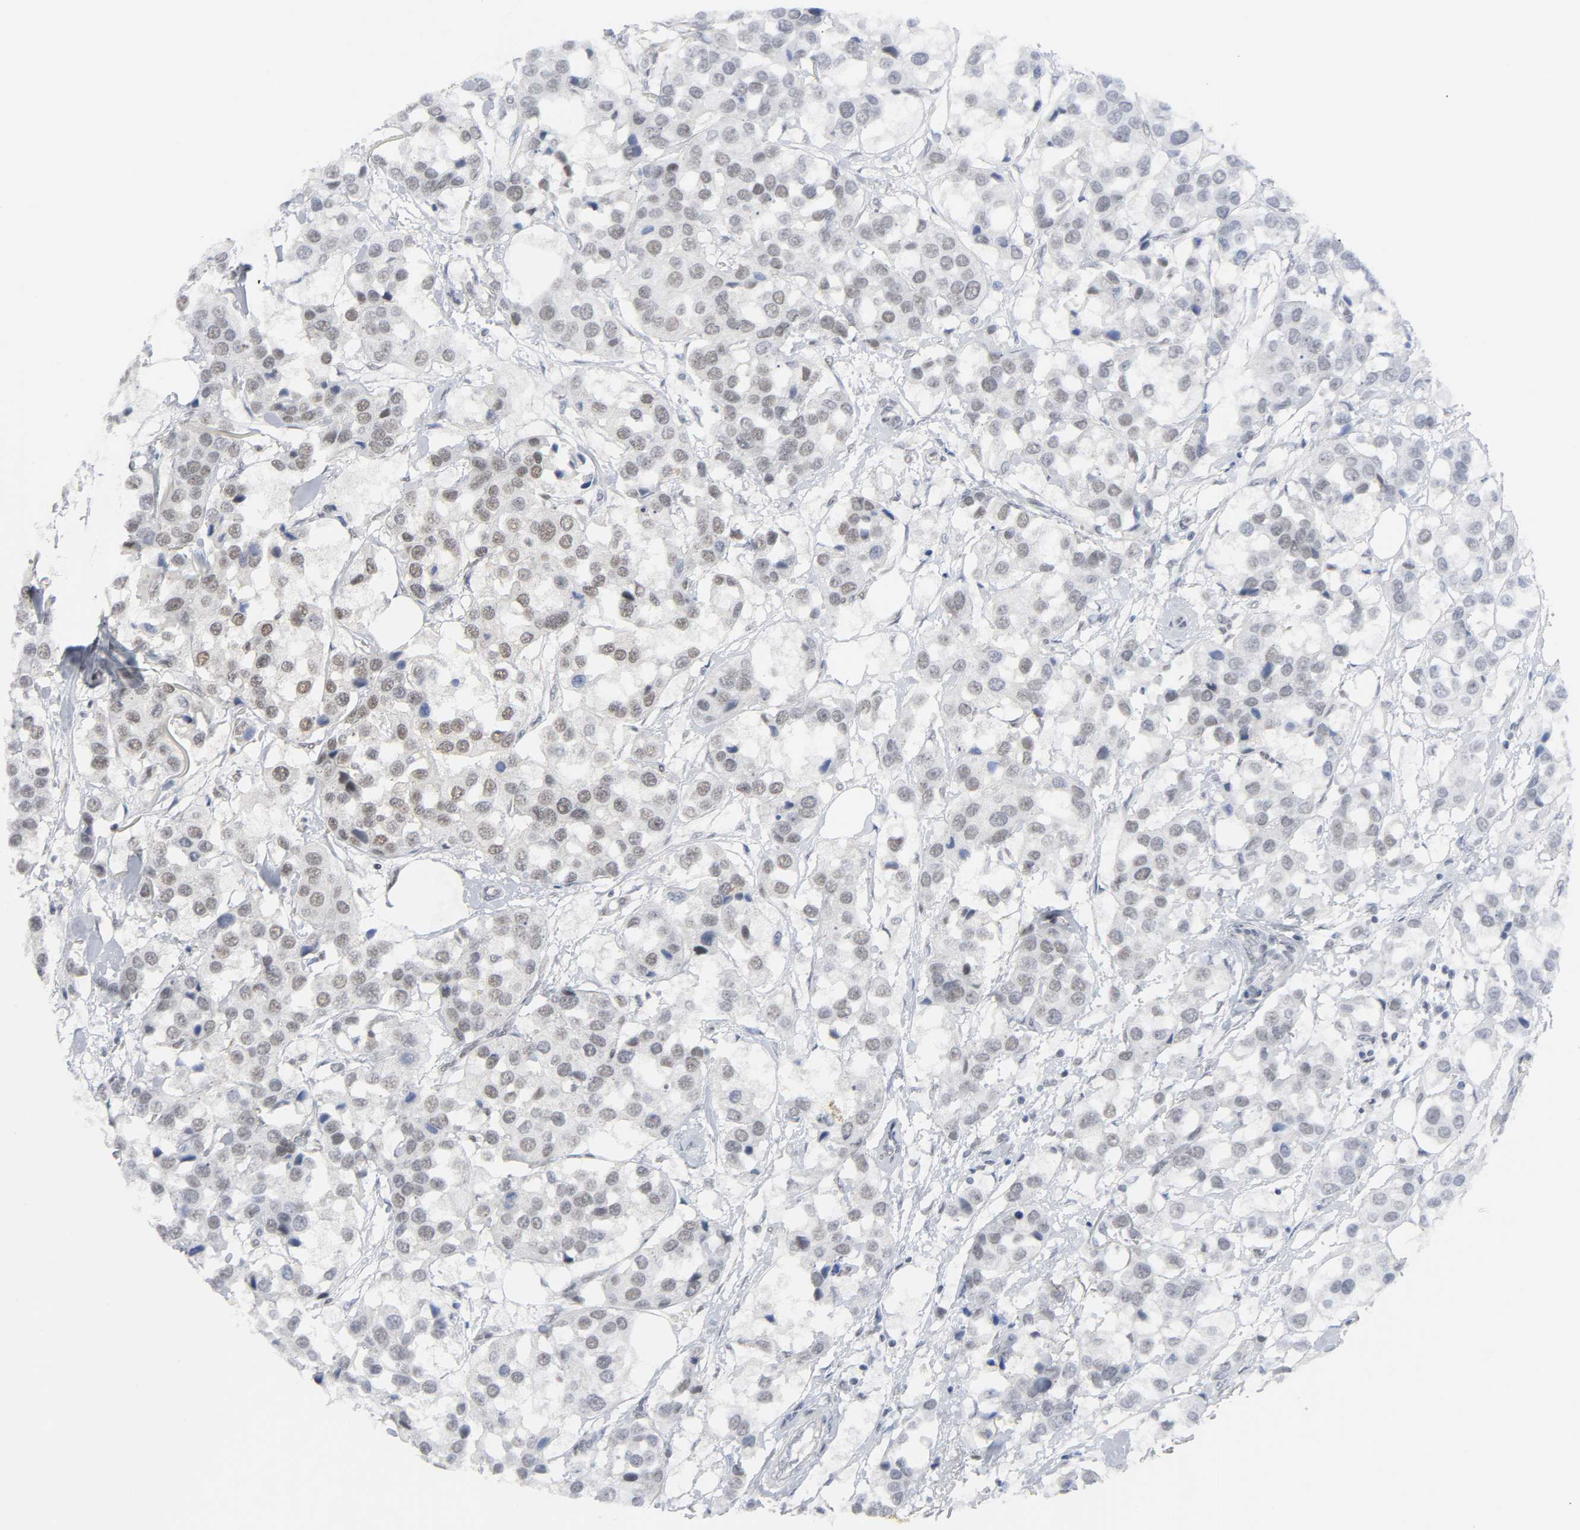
{"staining": {"intensity": "moderate", "quantity": "25%-75%", "location": "nuclear"}, "tissue": "breast cancer", "cell_type": "Tumor cells", "image_type": "cancer", "snomed": [{"axis": "morphology", "description": "Duct carcinoma"}, {"axis": "topography", "description": "Breast"}], "caption": "DAB immunohistochemical staining of human breast cancer reveals moderate nuclear protein staining in approximately 25%-75% of tumor cells.", "gene": "NCOA6", "patient": {"sex": "female", "age": 80}}